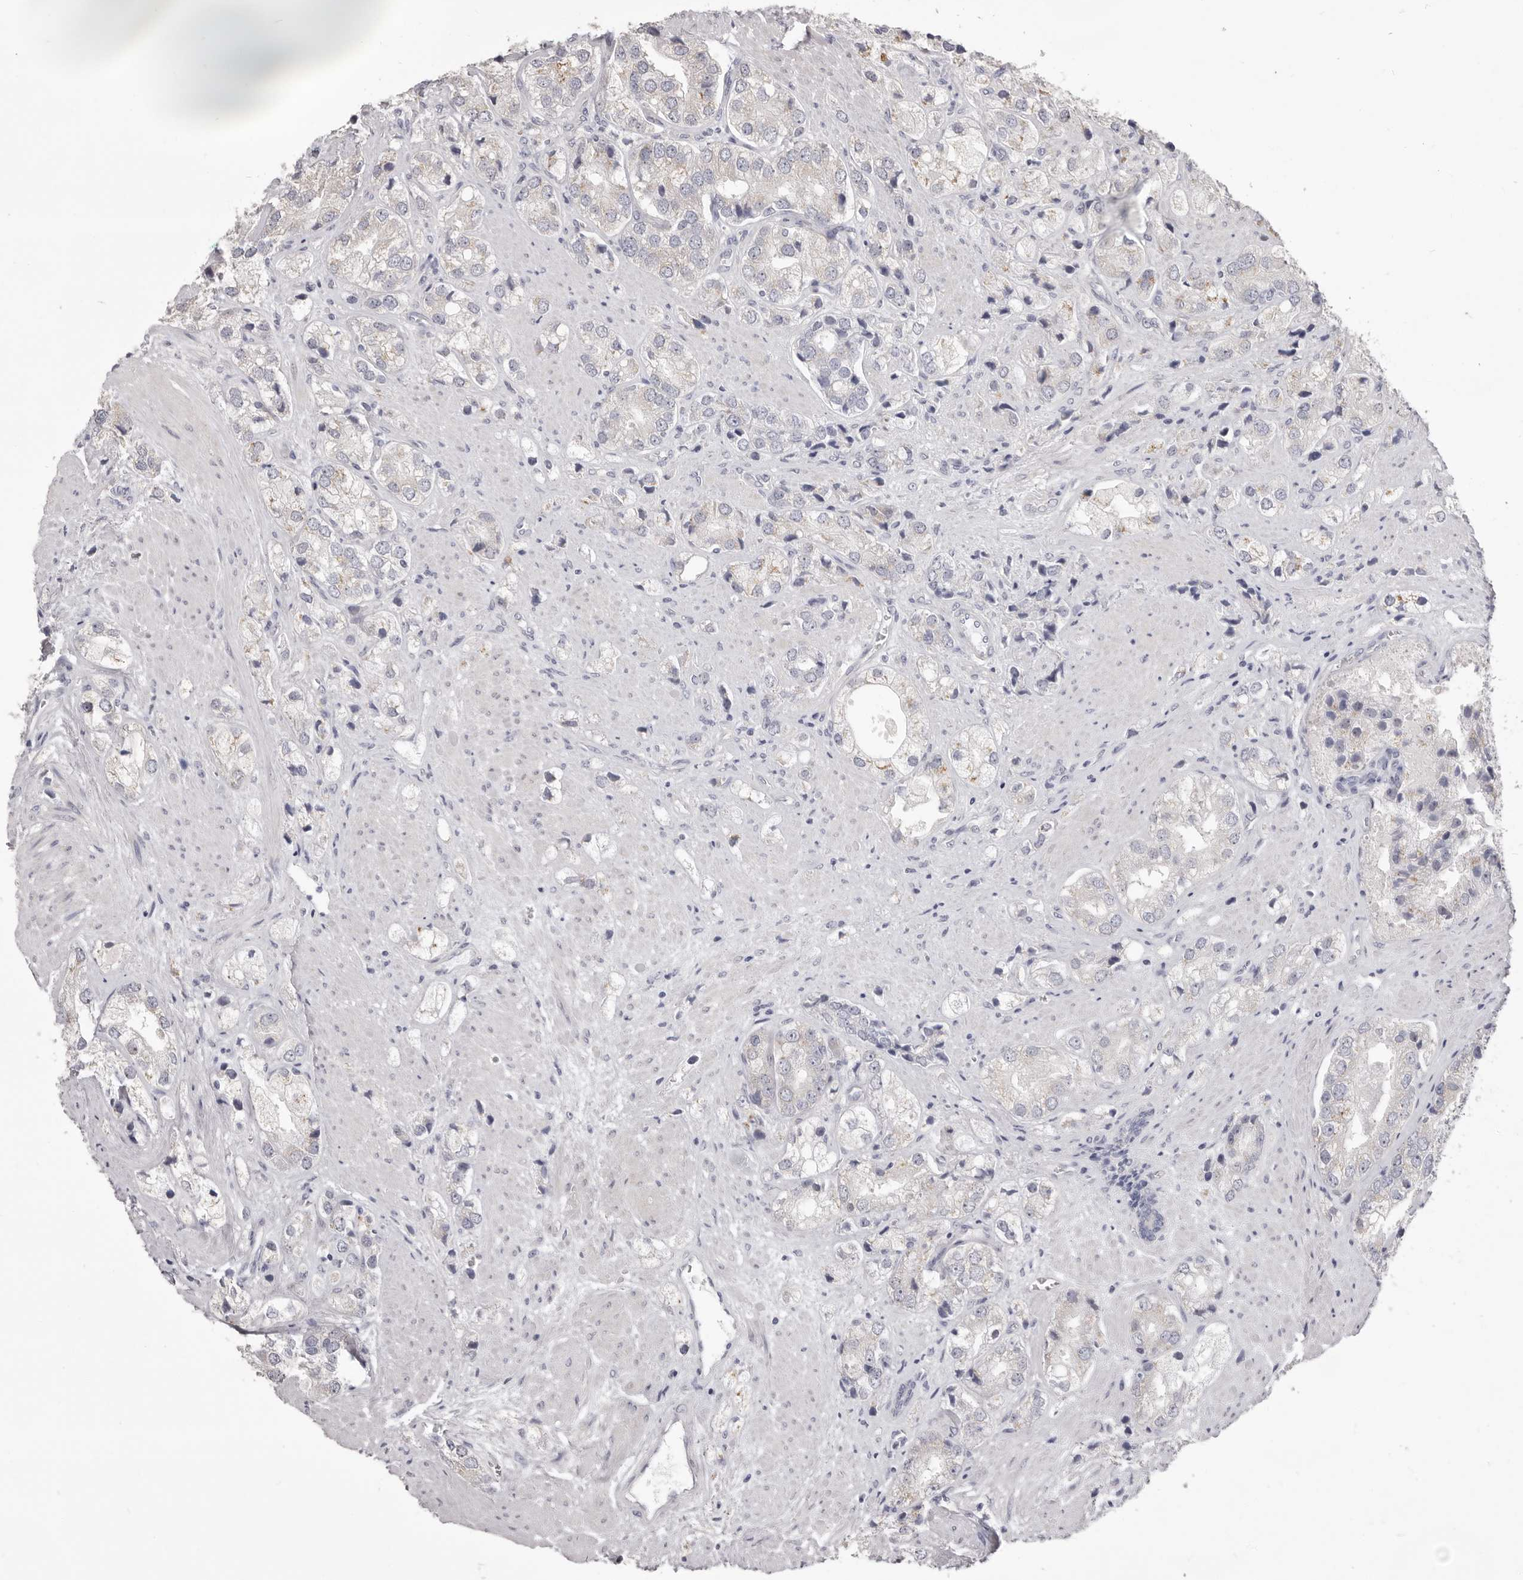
{"staining": {"intensity": "negative", "quantity": "none", "location": "none"}, "tissue": "prostate cancer", "cell_type": "Tumor cells", "image_type": "cancer", "snomed": [{"axis": "morphology", "description": "Adenocarcinoma, High grade"}, {"axis": "topography", "description": "Prostate"}], "caption": "Human prostate high-grade adenocarcinoma stained for a protein using IHC exhibits no positivity in tumor cells.", "gene": "TBC1D8B", "patient": {"sex": "male", "age": 50}}